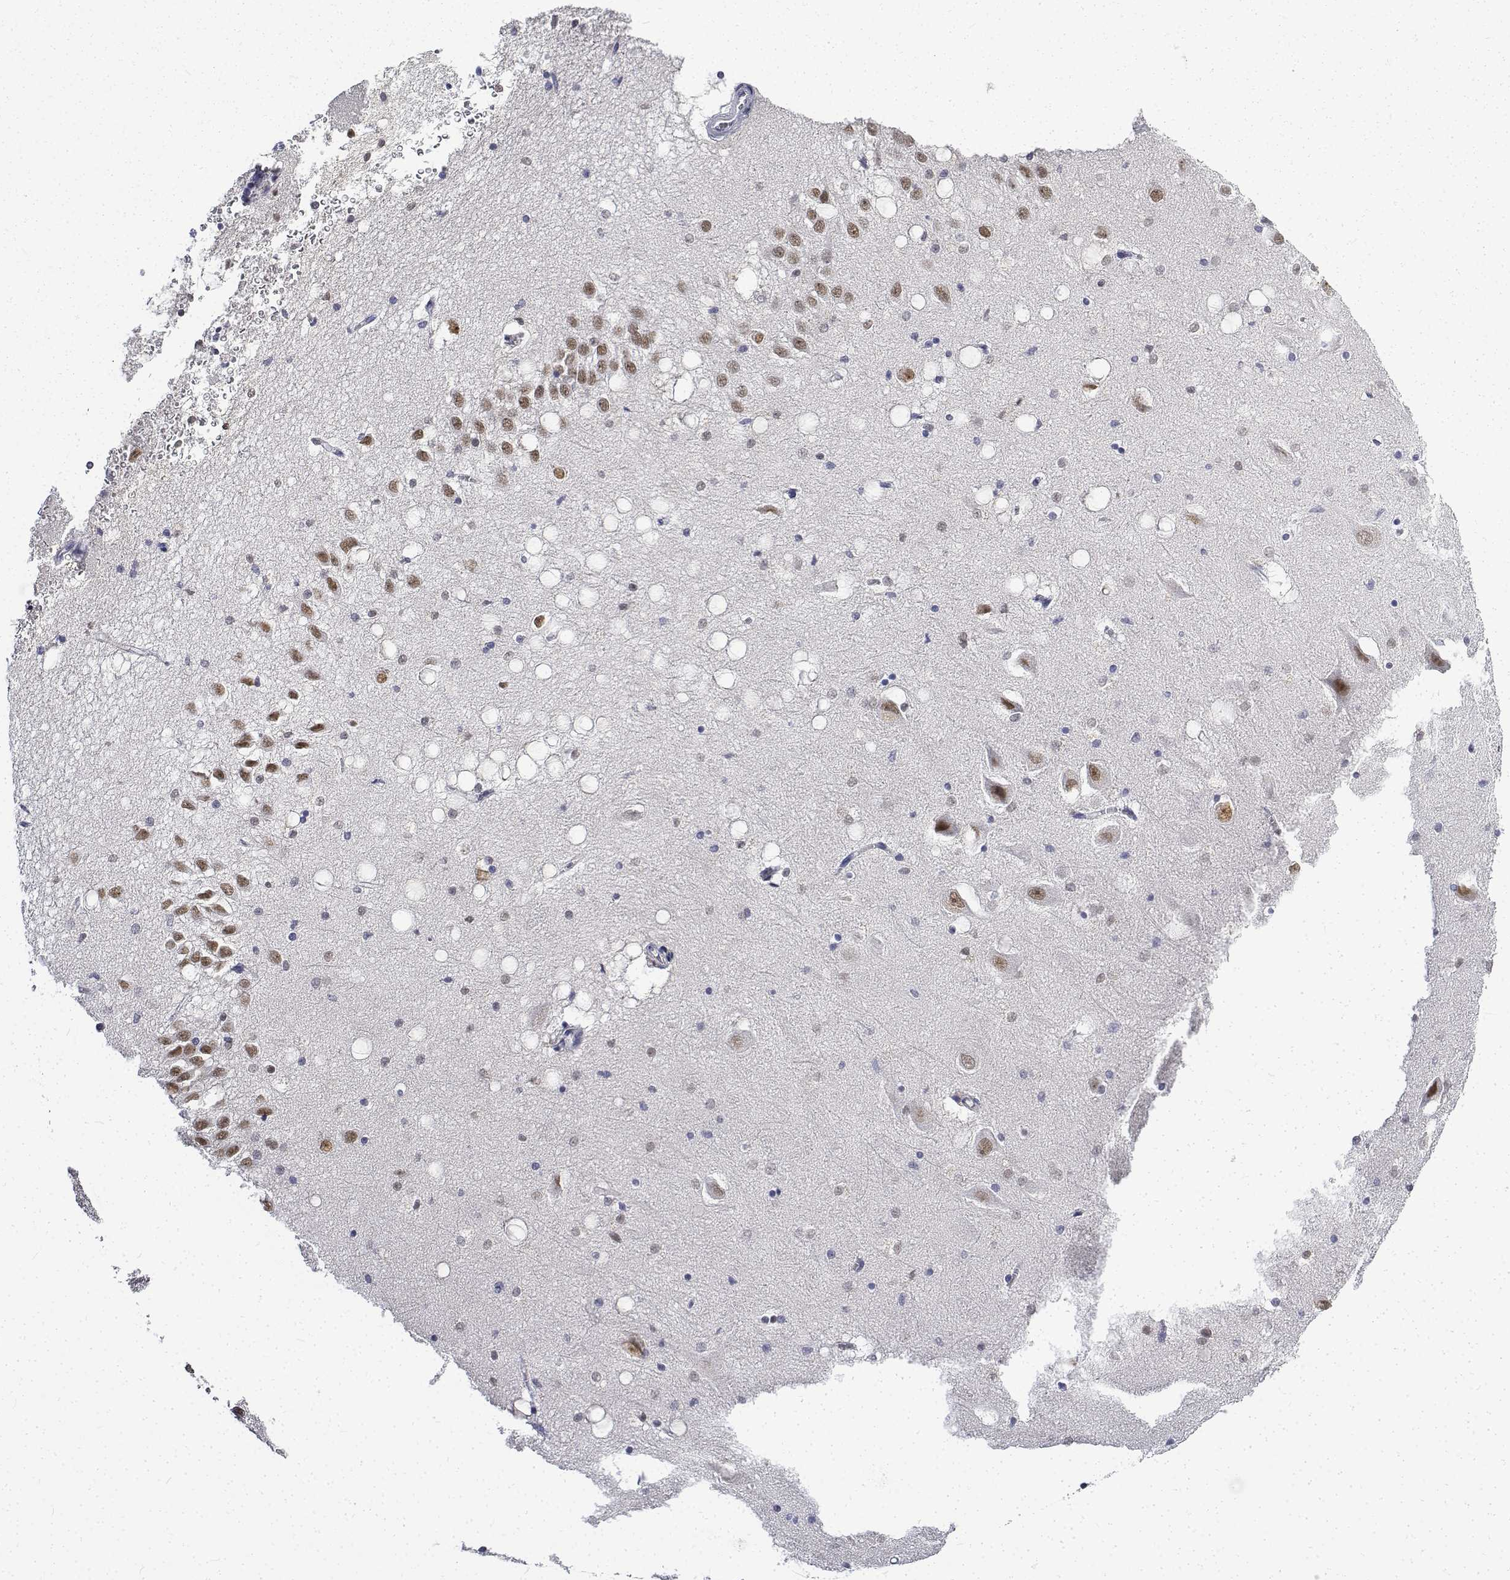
{"staining": {"intensity": "weak", "quantity": "<25%", "location": "nuclear"}, "tissue": "hippocampus", "cell_type": "Glial cells", "image_type": "normal", "snomed": [{"axis": "morphology", "description": "Normal tissue, NOS"}, {"axis": "topography", "description": "Hippocampus"}], "caption": "Immunohistochemistry histopathology image of unremarkable hippocampus stained for a protein (brown), which reveals no expression in glial cells. The staining is performed using DAB brown chromogen with nuclei counter-stained in using hematoxylin.", "gene": "ATRX", "patient": {"sex": "male", "age": 58}}